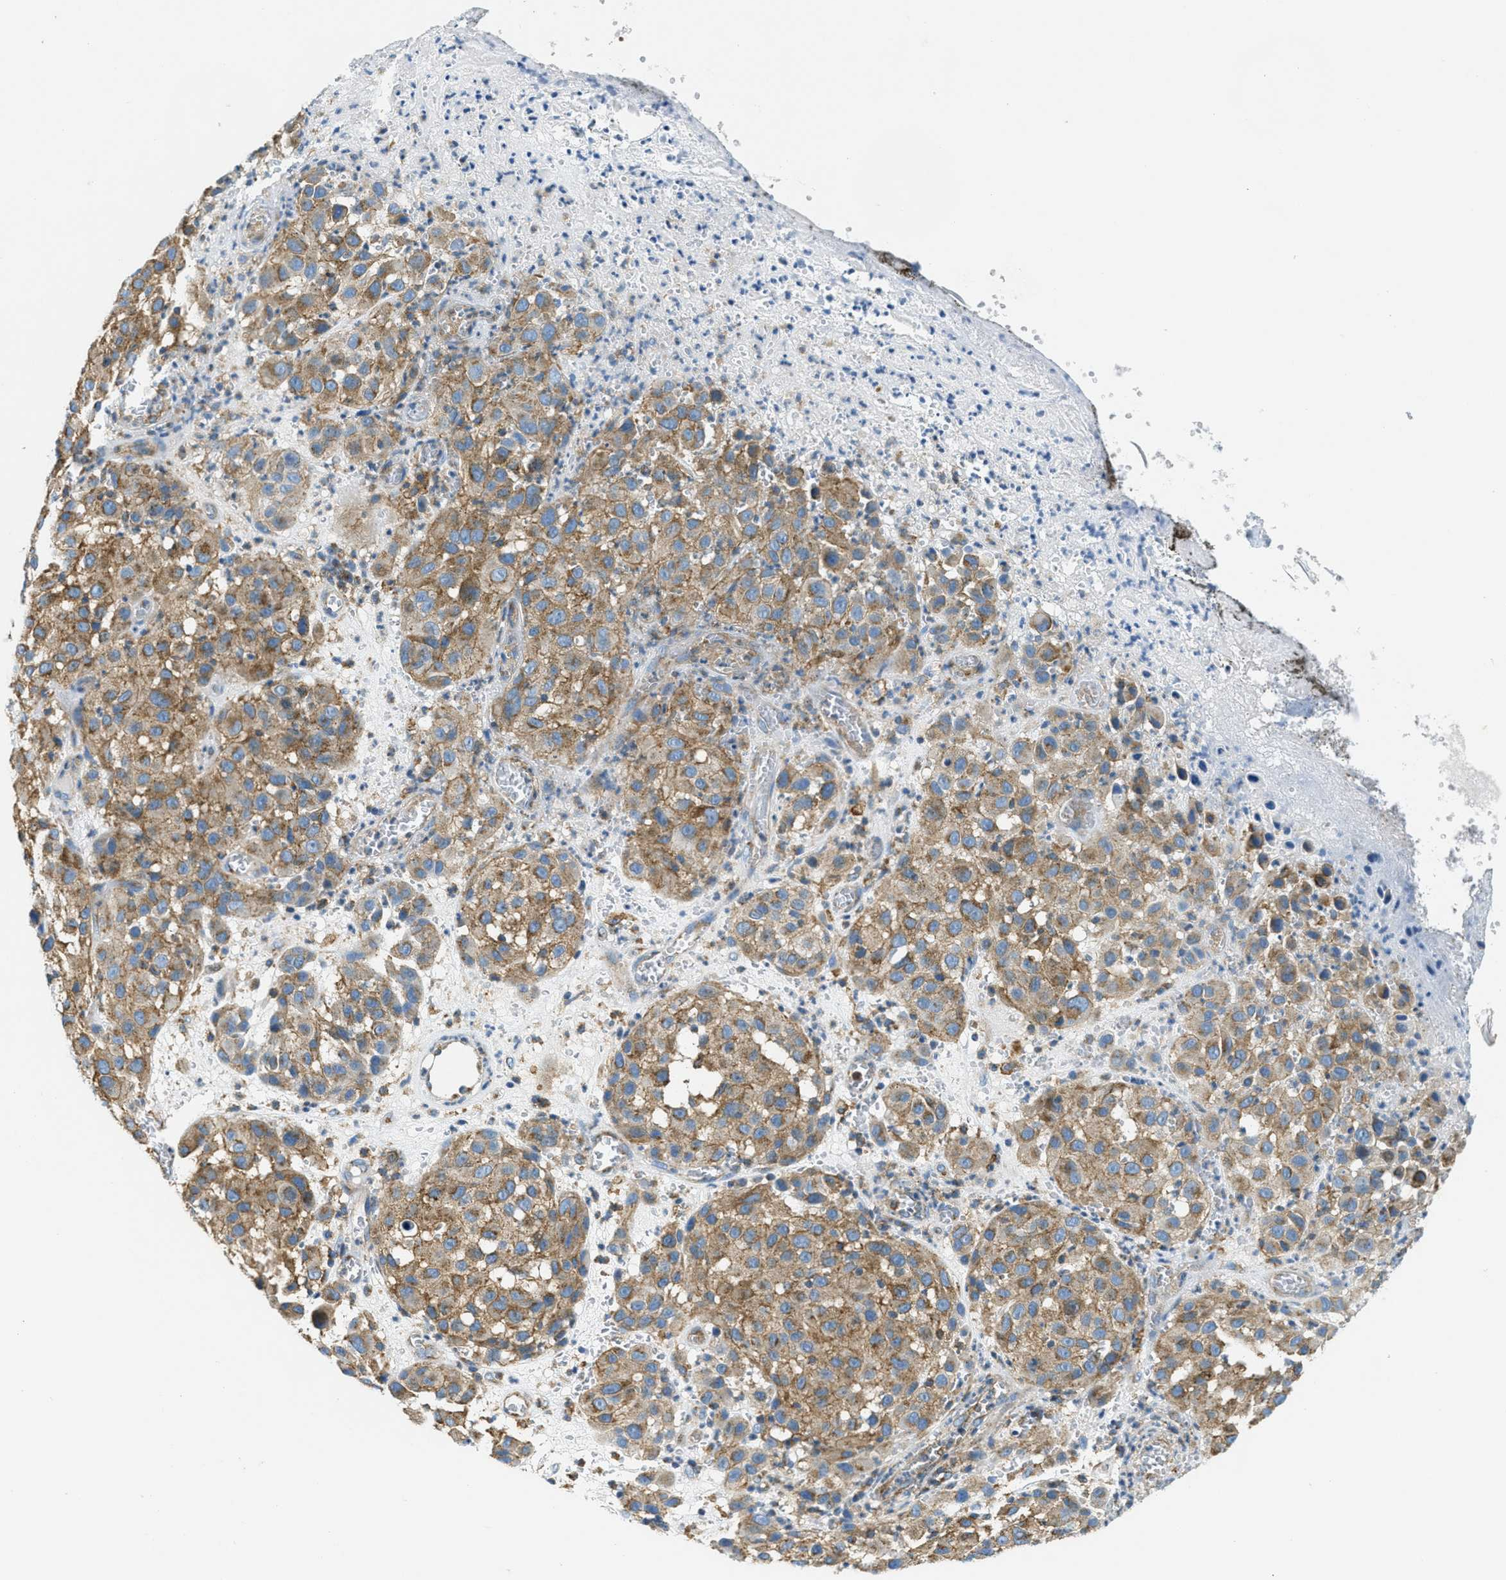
{"staining": {"intensity": "moderate", "quantity": ">75%", "location": "cytoplasmic/membranous"}, "tissue": "melanoma", "cell_type": "Tumor cells", "image_type": "cancer", "snomed": [{"axis": "morphology", "description": "Malignant melanoma, NOS"}, {"axis": "topography", "description": "Skin"}], "caption": "The micrograph demonstrates immunohistochemical staining of melanoma. There is moderate cytoplasmic/membranous expression is present in approximately >75% of tumor cells.", "gene": "AP2B1", "patient": {"sex": "female", "age": 21}}